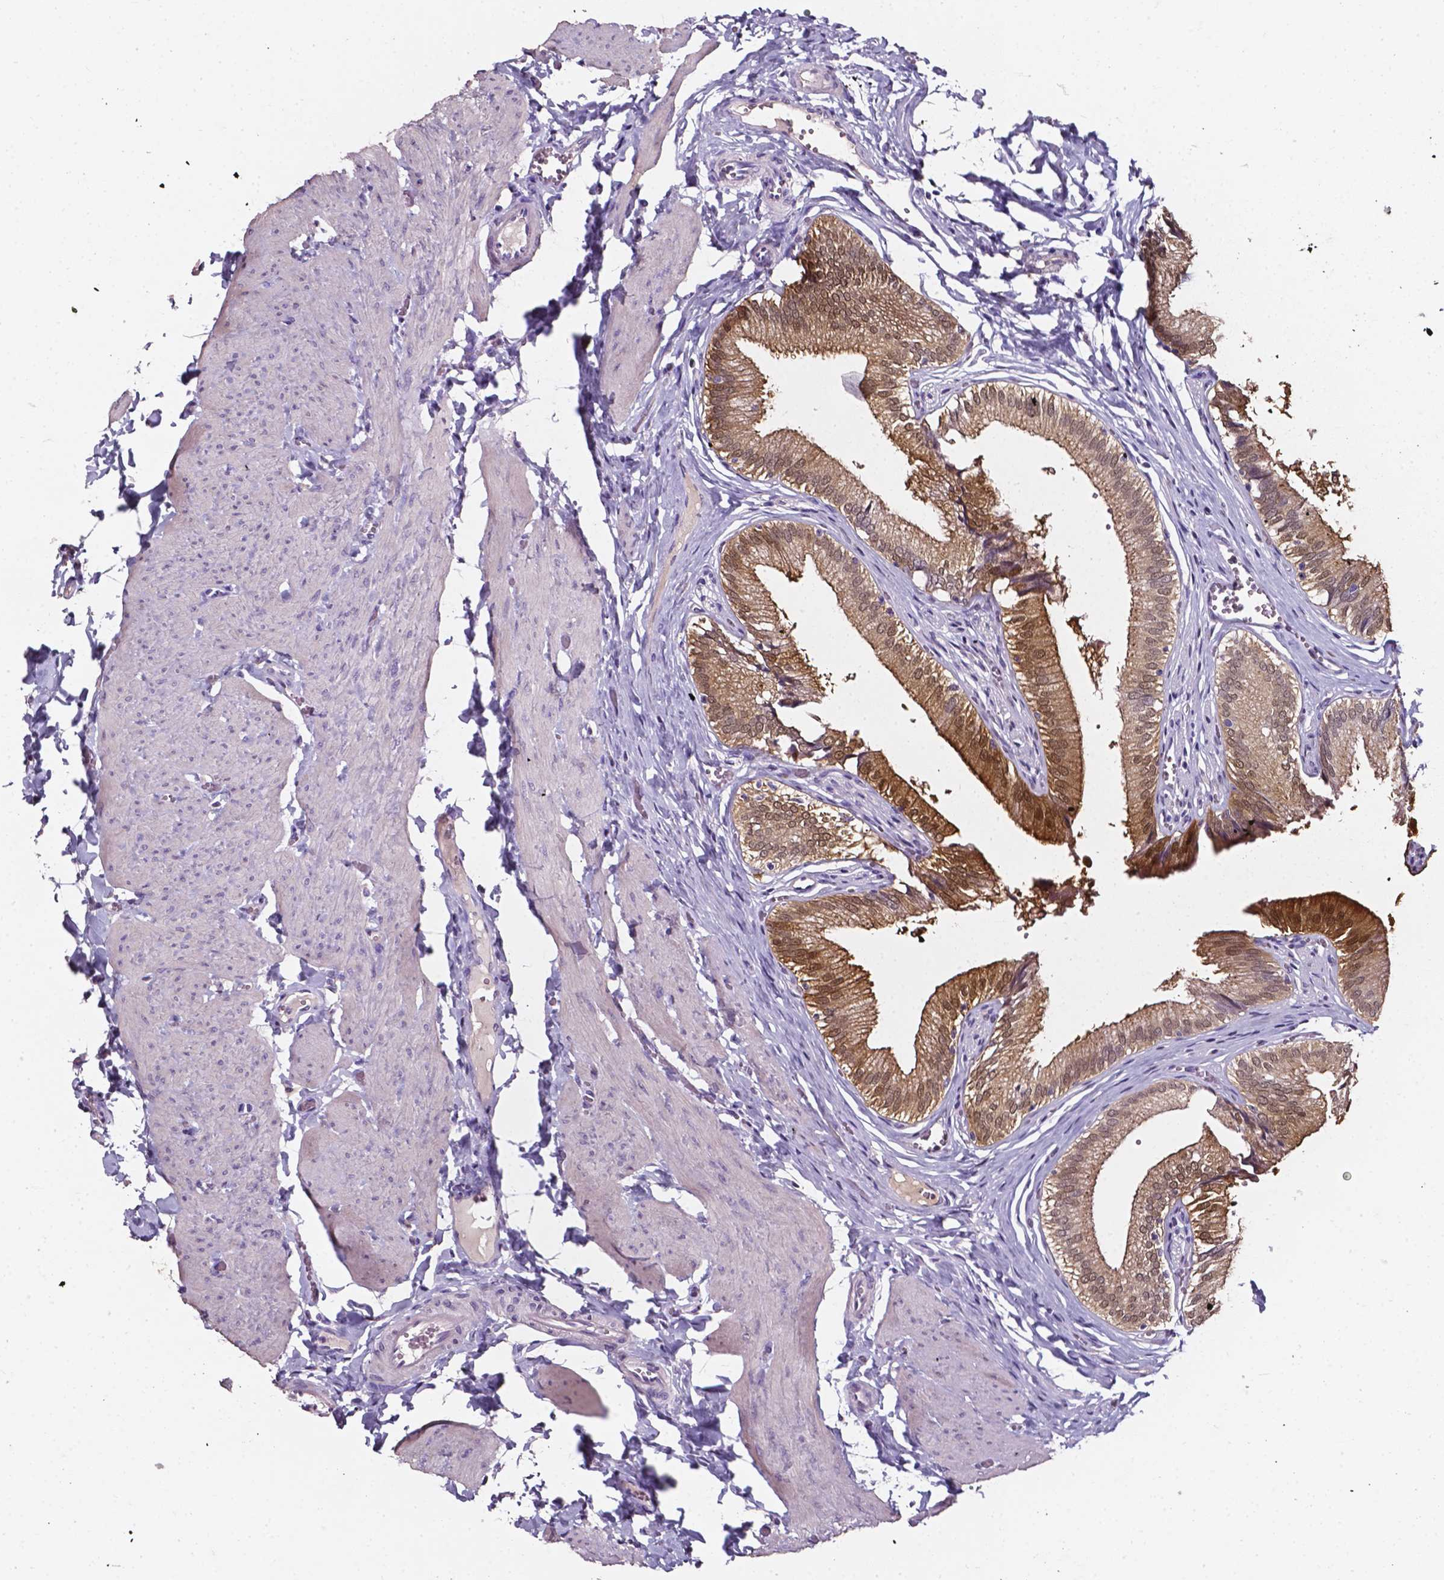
{"staining": {"intensity": "moderate", "quantity": ">75%", "location": "cytoplasmic/membranous,nuclear"}, "tissue": "gallbladder", "cell_type": "Glandular cells", "image_type": "normal", "snomed": [{"axis": "morphology", "description": "Normal tissue, NOS"}, {"axis": "topography", "description": "Gallbladder"}, {"axis": "topography", "description": "Peripheral nerve tissue"}], "caption": "Gallbladder stained with a brown dye displays moderate cytoplasmic/membranous,nuclear positive staining in about >75% of glandular cells.", "gene": "AKR1B10", "patient": {"sex": "male", "age": 17}}